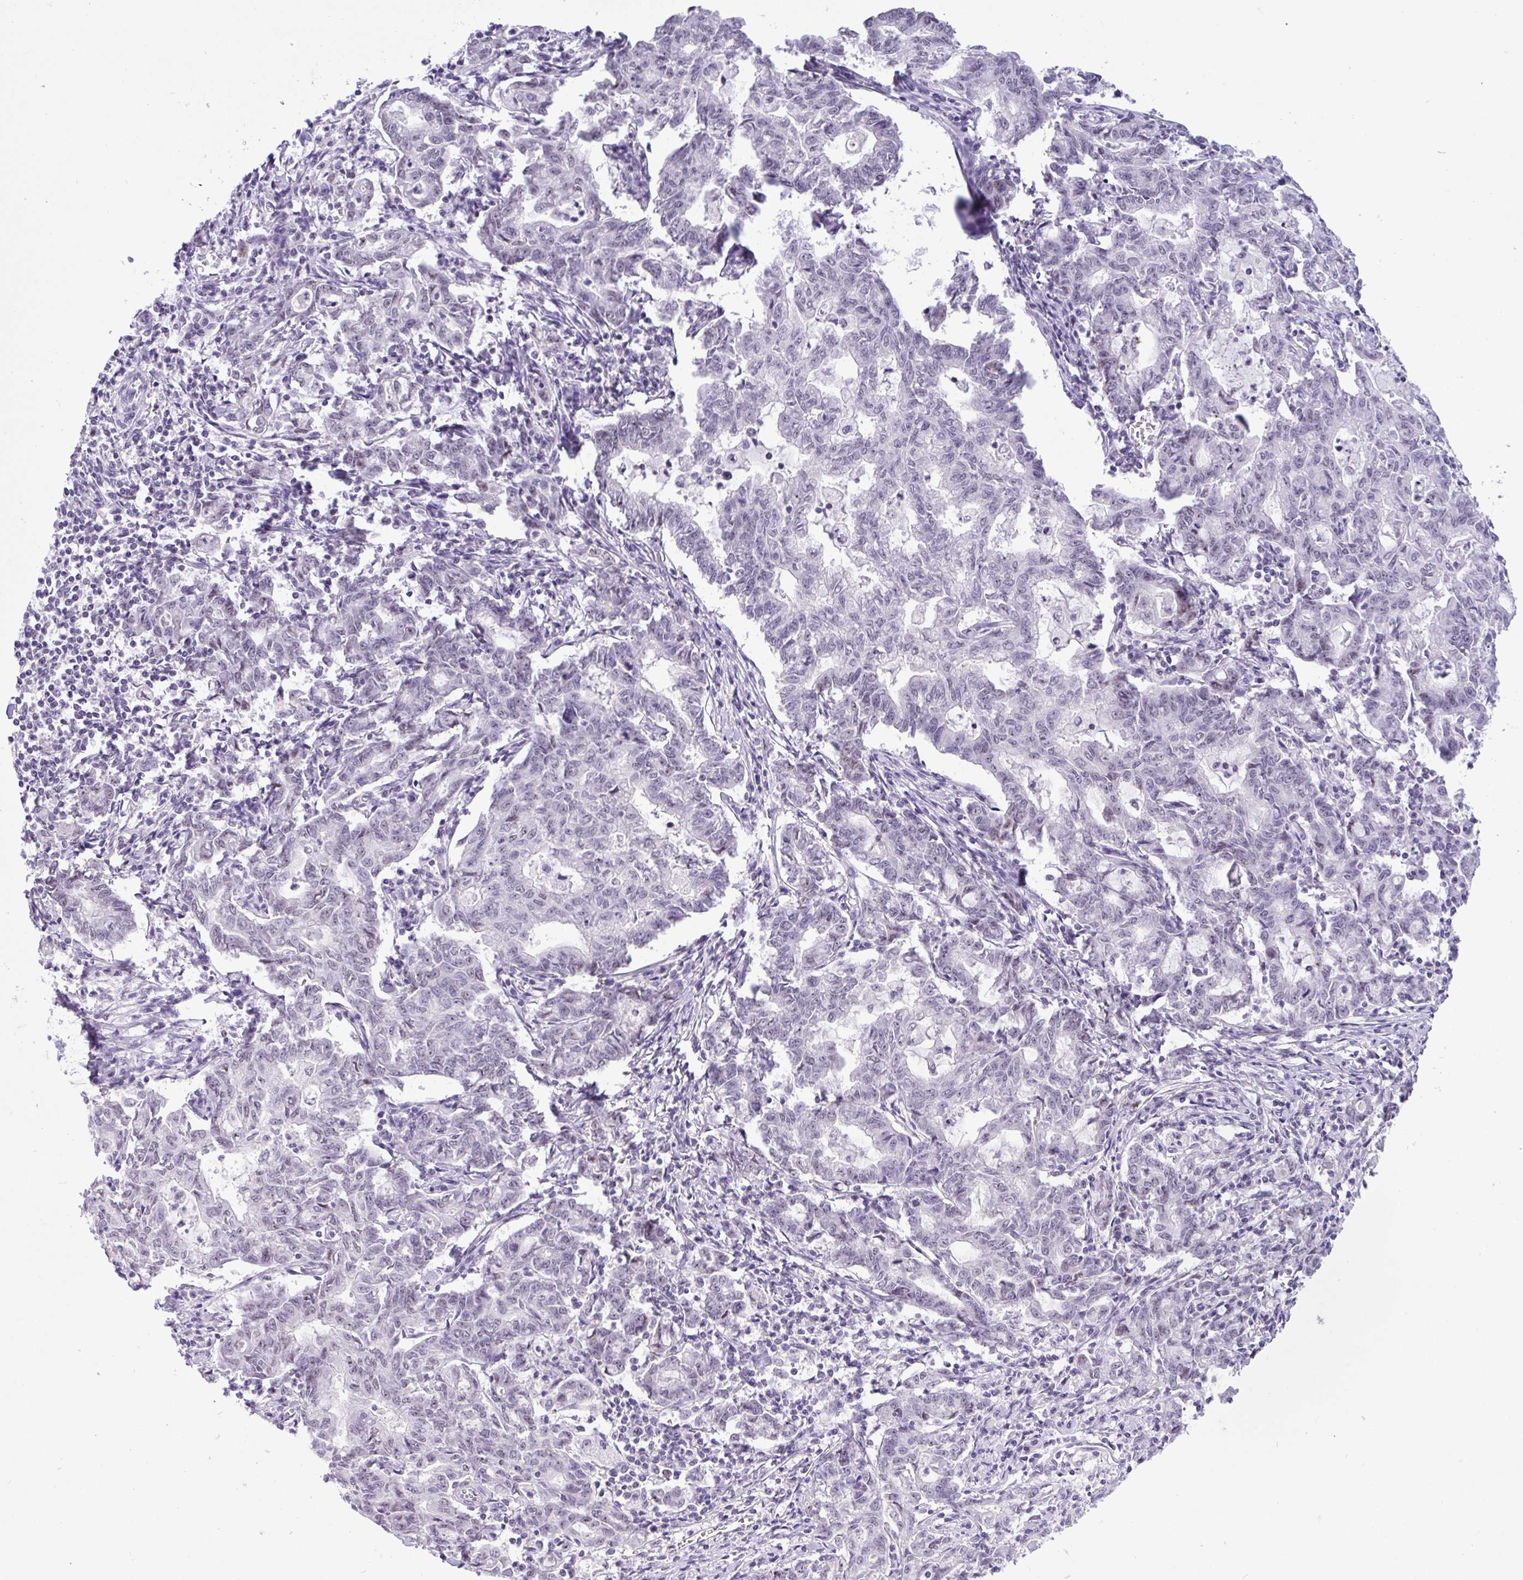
{"staining": {"intensity": "negative", "quantity": "none", "location": "none"}, "tissue": "stomach cancer", "cell_type": "Tumor cells", "image_type": "cancer", "snomed": [{"axis": "morphology", "description": "Adenocarcinoma, NOS"}, {"axis": "topography", "description": "Stomach, upper"}], "caption": "An image of stomach cancer (adenocarcinoma) stained for a protein demonstrates no brown staining in tumor cells.", "gene": "YBX2", "patient": {"sex": "female", "age": 79}}